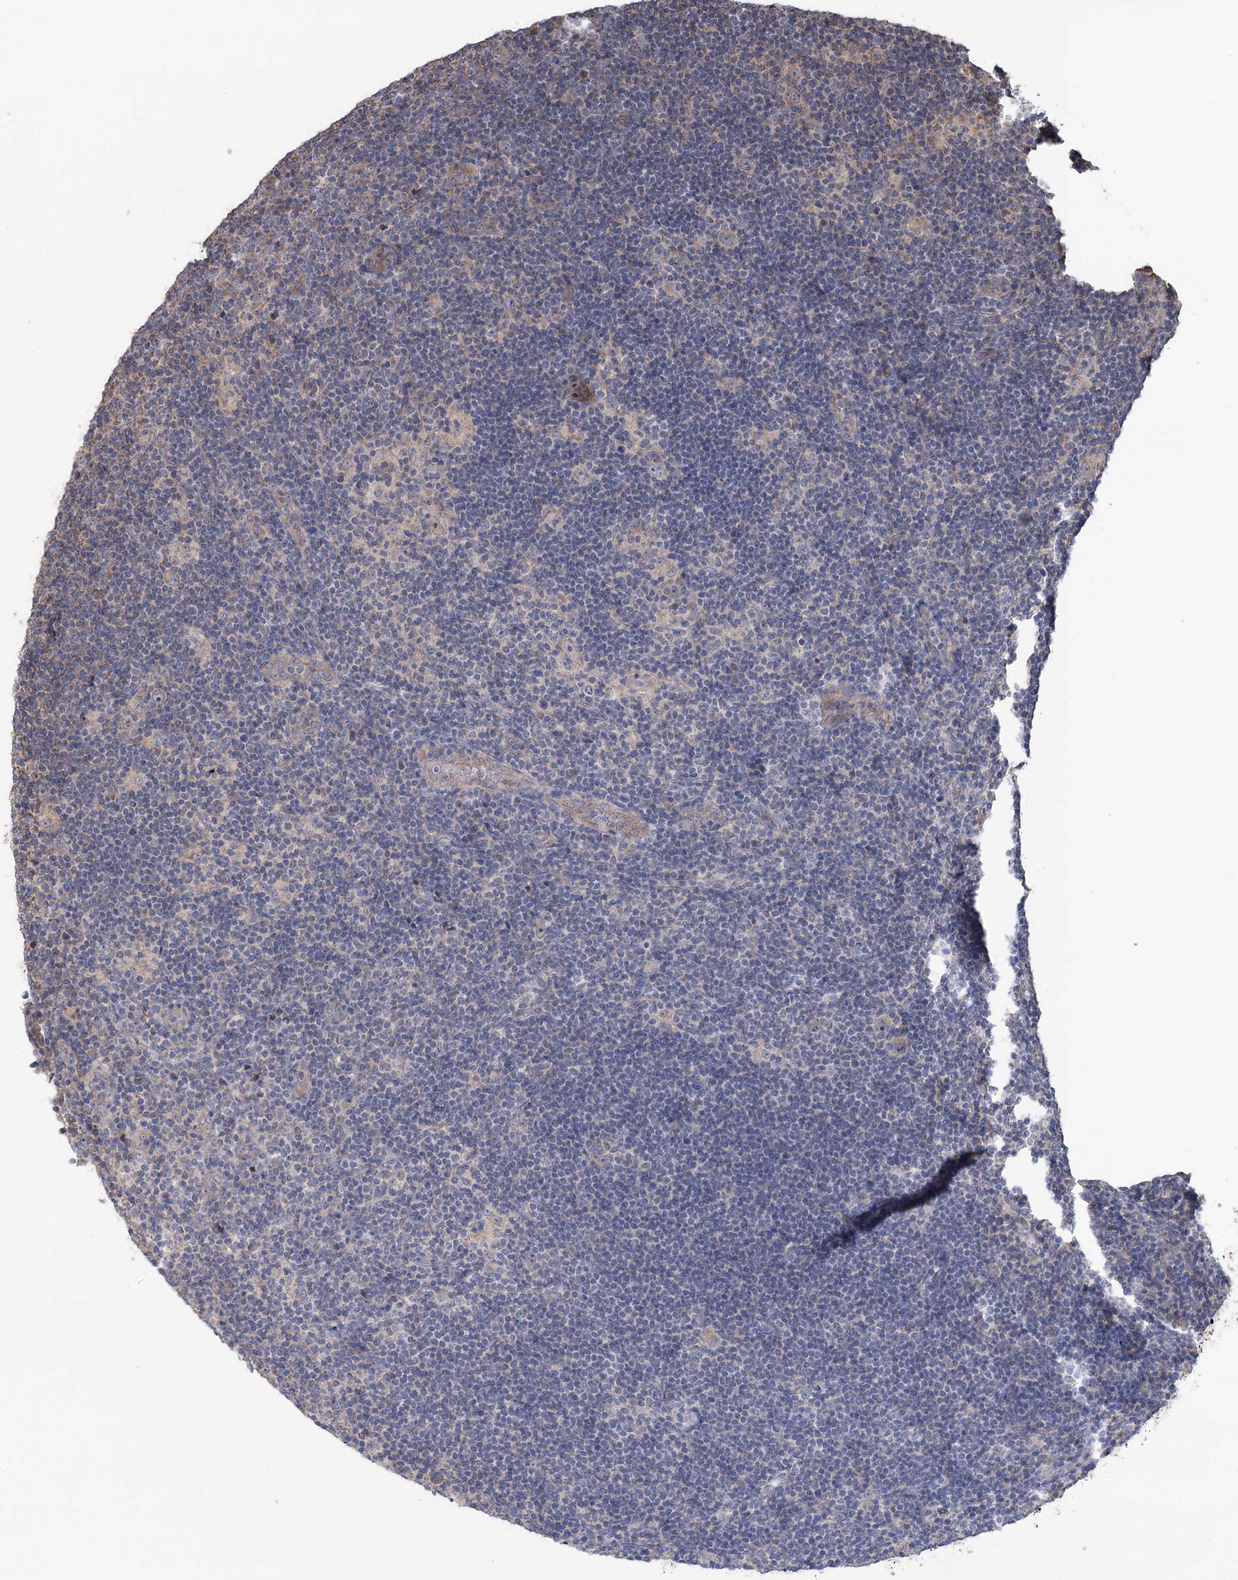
{"staining": {"intensity": "weak", "quantity": "25%-75%", "location": "cytoplasmic/membranous"}, "tissue": "lymphoma", "cell_type": "Tumor cells", "image_type": "cancer", "snomed": [{"axis": "morphology", "description": "Hodgkin's disease, NOS"}, {"axis": "topography", "description": "Lymph node"}], "caption": "Immunohistochemical staining of human Hodgkin's disease exhibits low levels of weak cytoplasmic/membranous protein staining in approximately 25%-75% of tumor cells.", "gene": "RWDD4", "patient": {"sex": "female", "age": 57}}